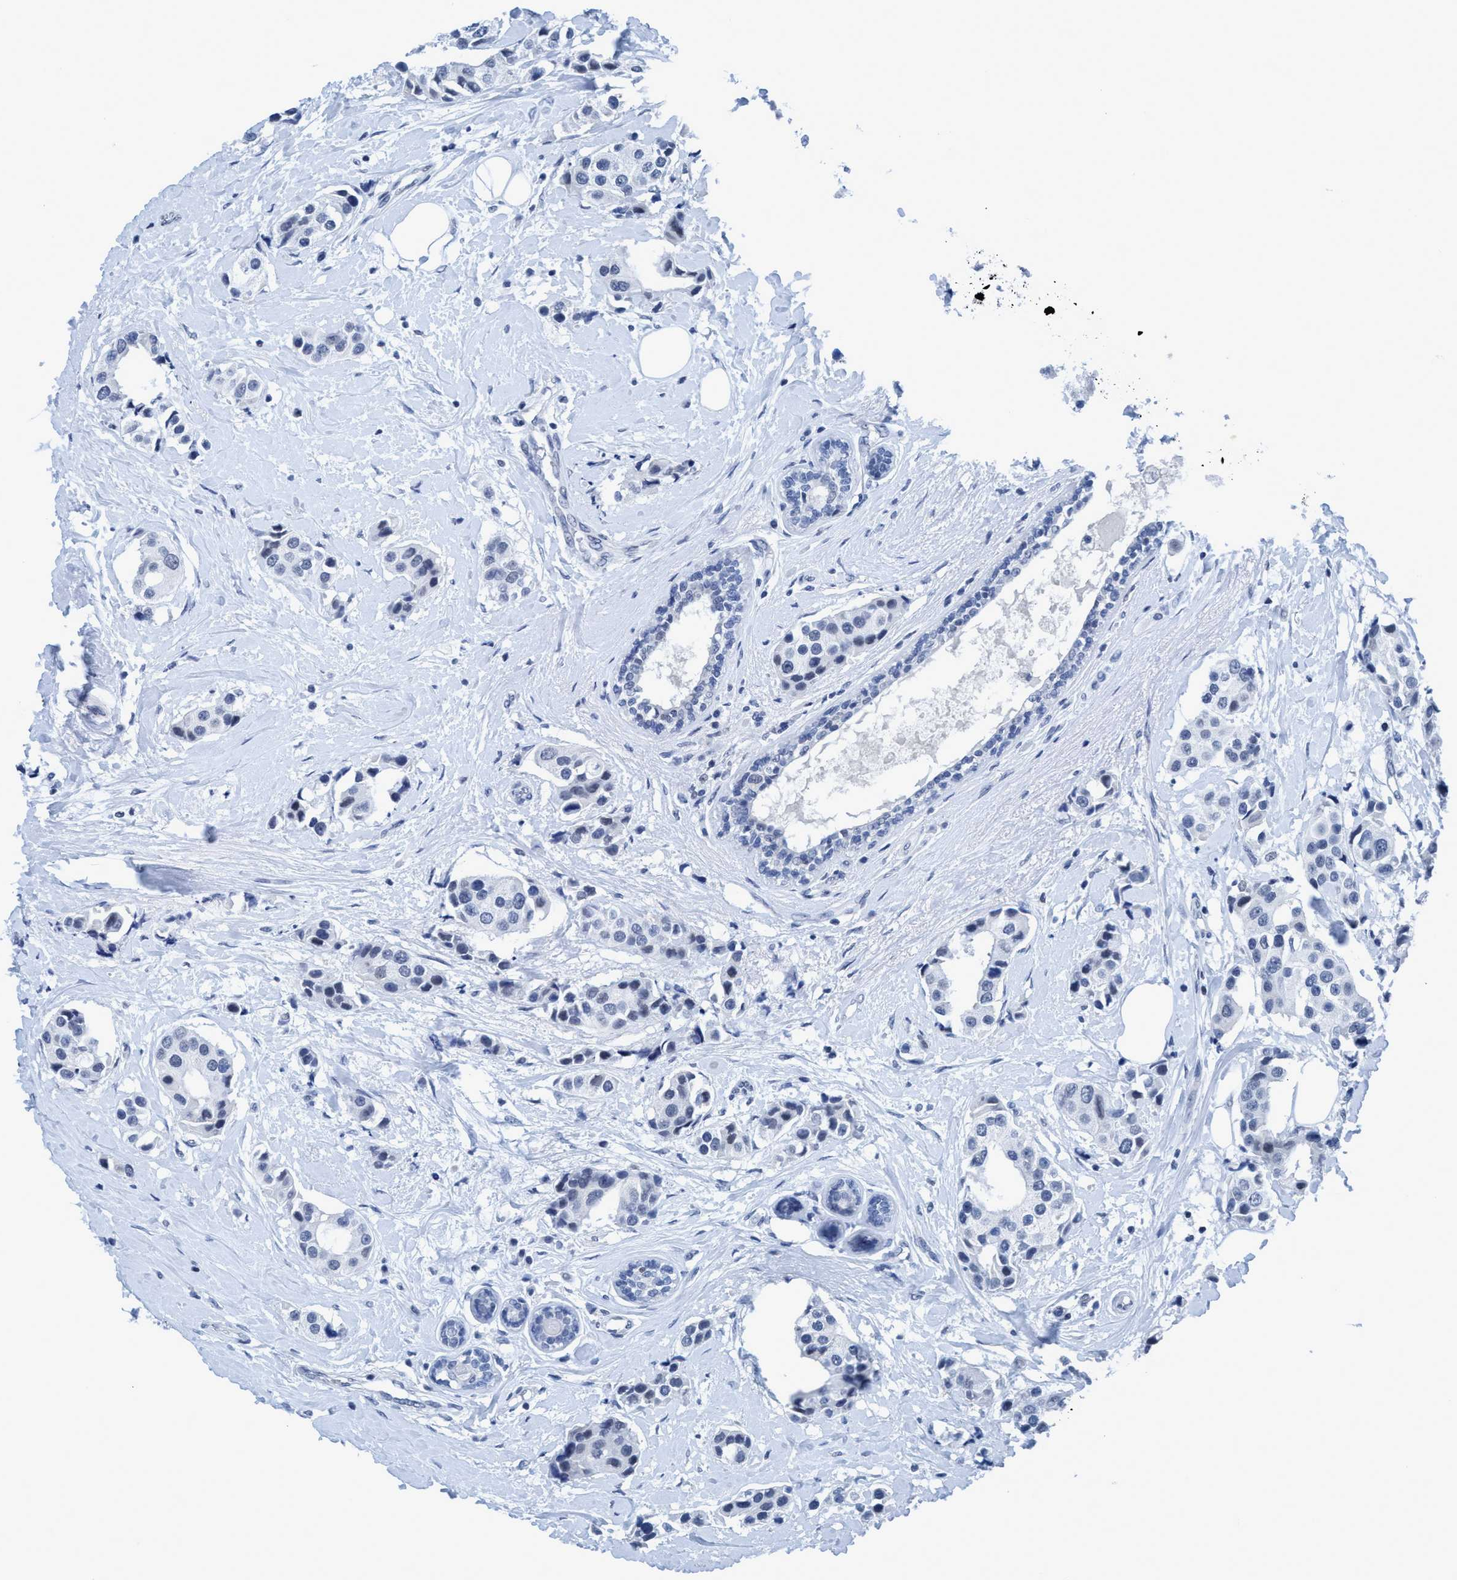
{"staining": {"intensity": "negative", "quantity": "none", "location": "none"}, "tissue": "breast cancer", "cell_type": "Tumor cells", "image_type": "cancer", "snomed": [{"axis": "morphology", "description": "Normal tissue, NOS"}, {"axis": "morphology", "description": "Duct carcinoma"}, {"axis": "topography", "description": "Breast"}], "caption": "Immunohistochemistry micrograph of neoplastic tissue: human breast infiltrating ductal carcinoma stained with DAB (3,3'-diaminobenzidine) reveals no significant protein expression in tumor cells.", "gene": "DNAI1", "patient": {"sex": "female", "age": 39}}